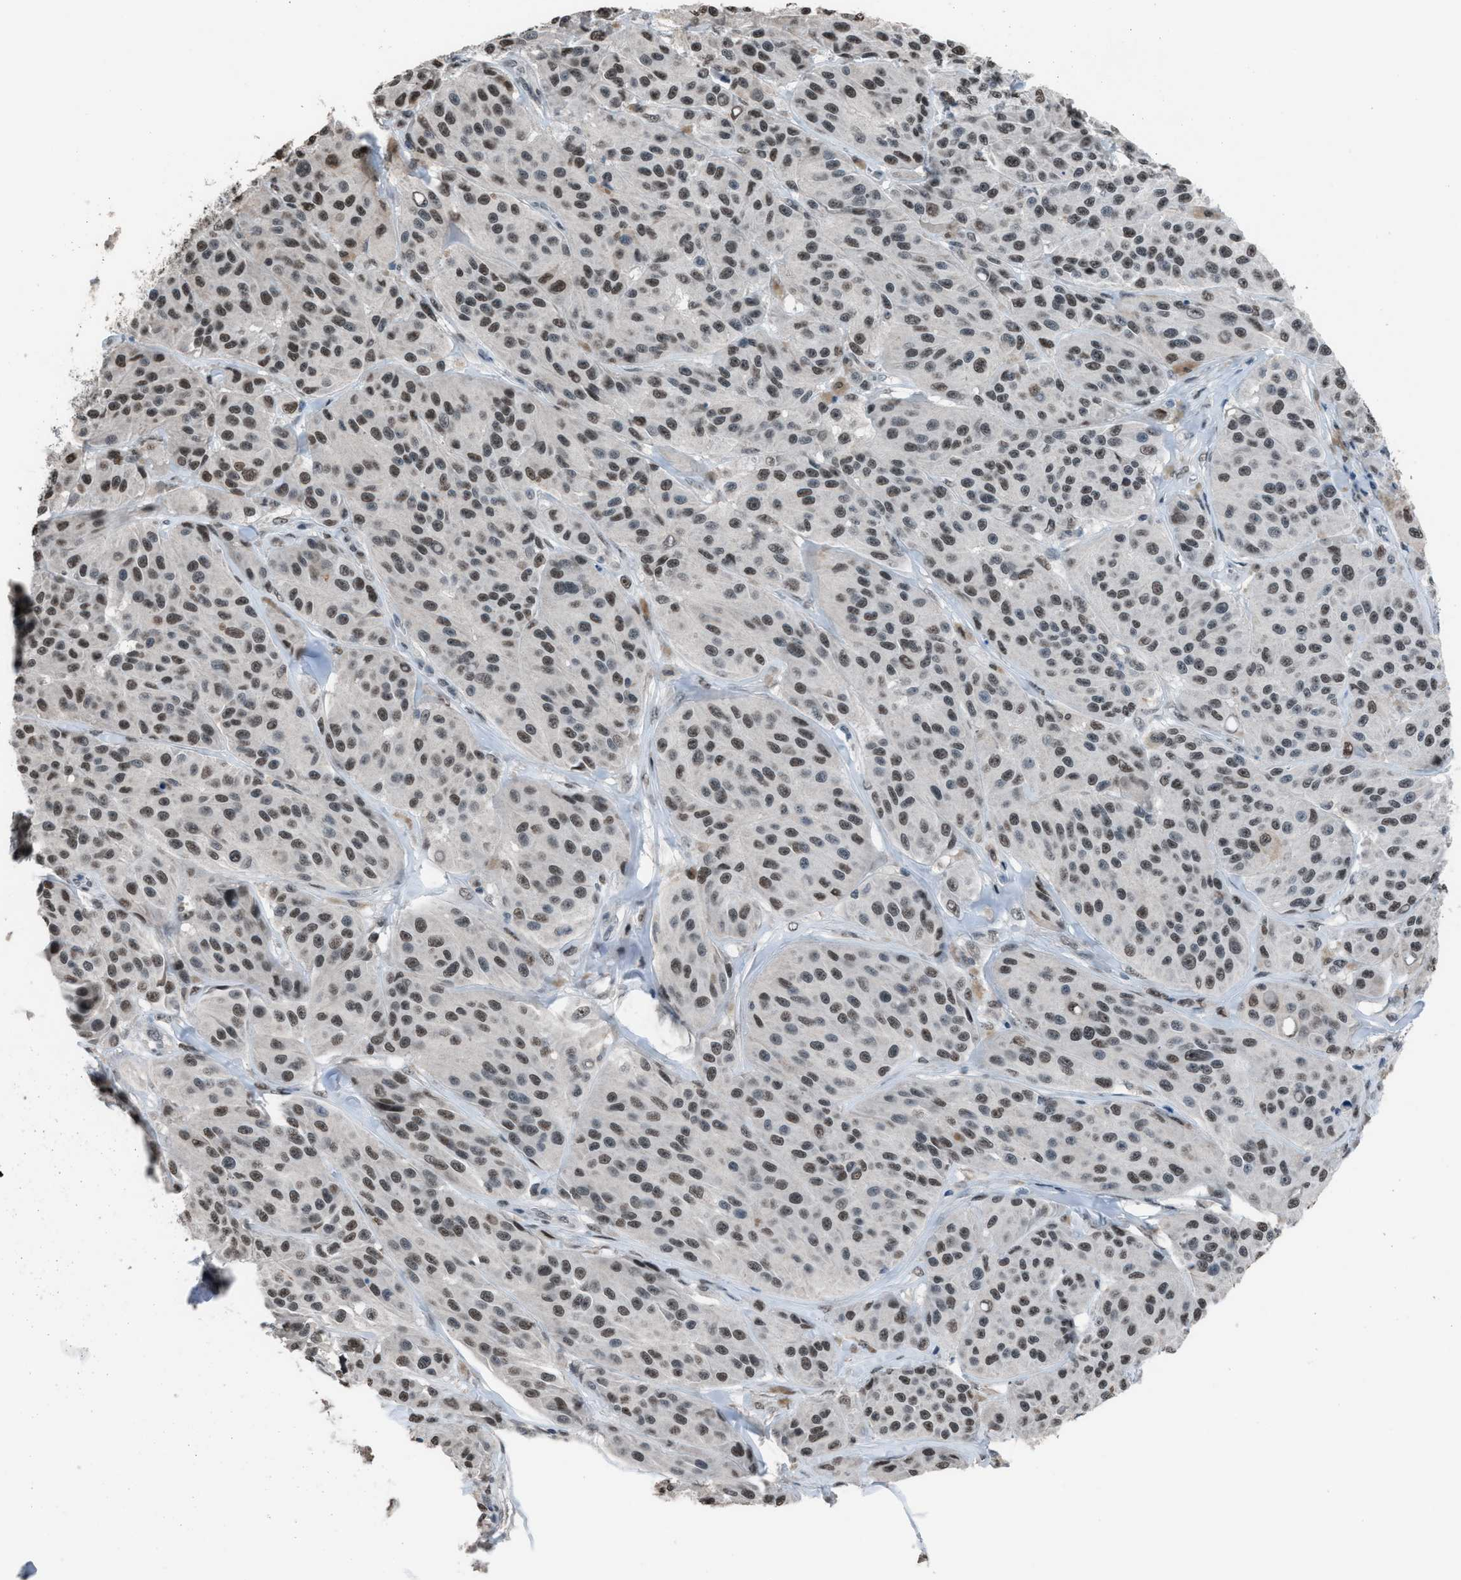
{"staining": {"intensity": "moderate", "quantity": ">75%", "location": "nuclear"}, "tissue": "melanoma", "cell_type": "Tumor cells", "image_type": "cancer", "snomed": [{"axis": "morphology", "description": "Malignant melanoma, NOS"}, {"axis": "topography", "description": "Skin"}], "caption": "IHC photomicrograph of human malignant melanoma stained for a protein (brown), which shows medium levels of moderate nuclear expression in approximately >75% of tumor cells.", "gene": "ZNF276", "patient": {"sex": "male", "age": 84}}